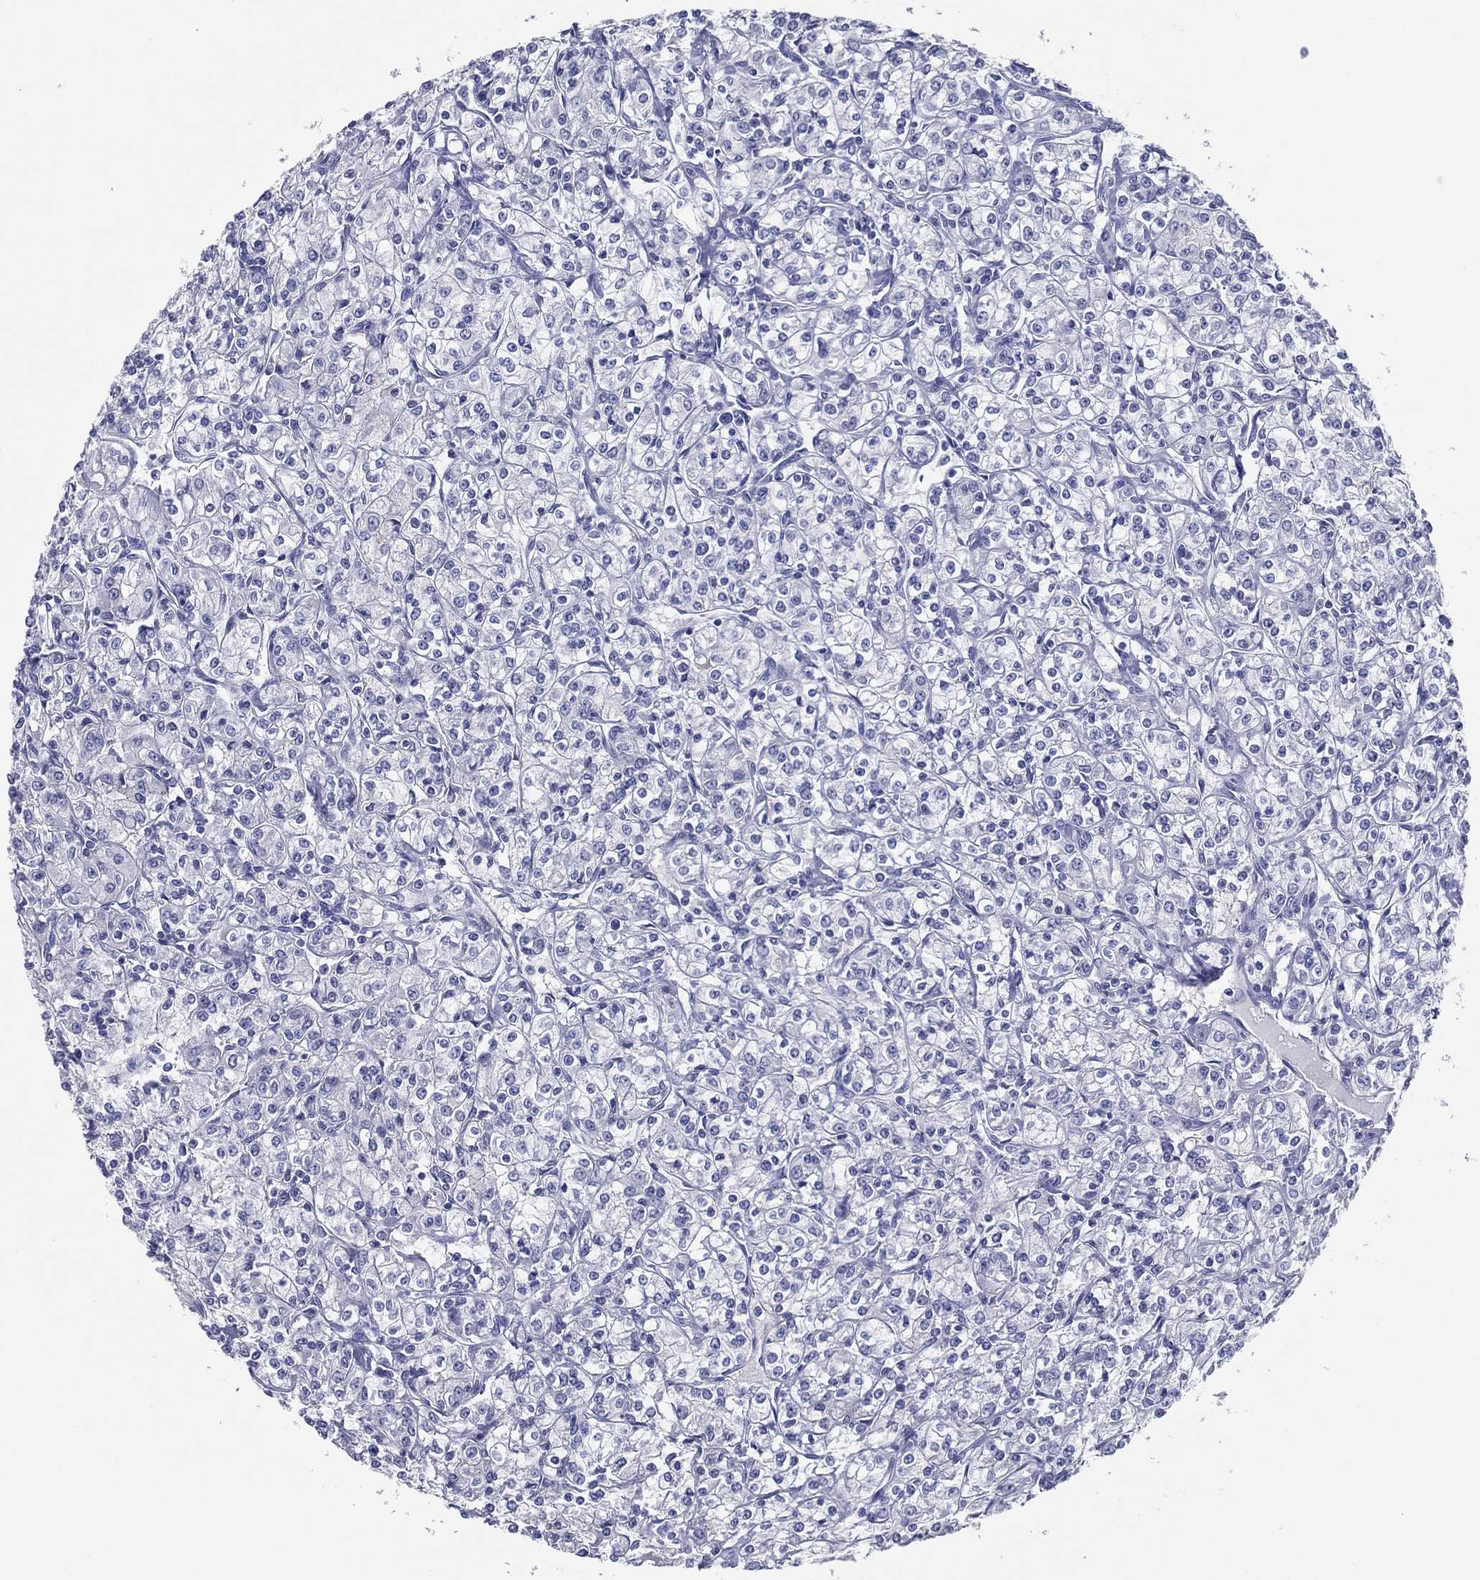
{"staining": {"intensity": "negative", "quantity": "none", "location": "none"}, "tissue": "renal cancer", "cell_type": "Tumor cells", "image_type": "cancer", "snomed": [{"axis": "morphology", "description": "Adenocarcinoma, NOS"}, {"axis": "topography", "description": "Kidney"}], "caption": "A high-resolution photomicrograph shows immunohistochemistry (IHC) staining of renal cancer (adenocarcinoma), which shows no significant expression in tumor cells.", "gene": "TFAP2A", "patient": {"sex": "male", "age": 77}}